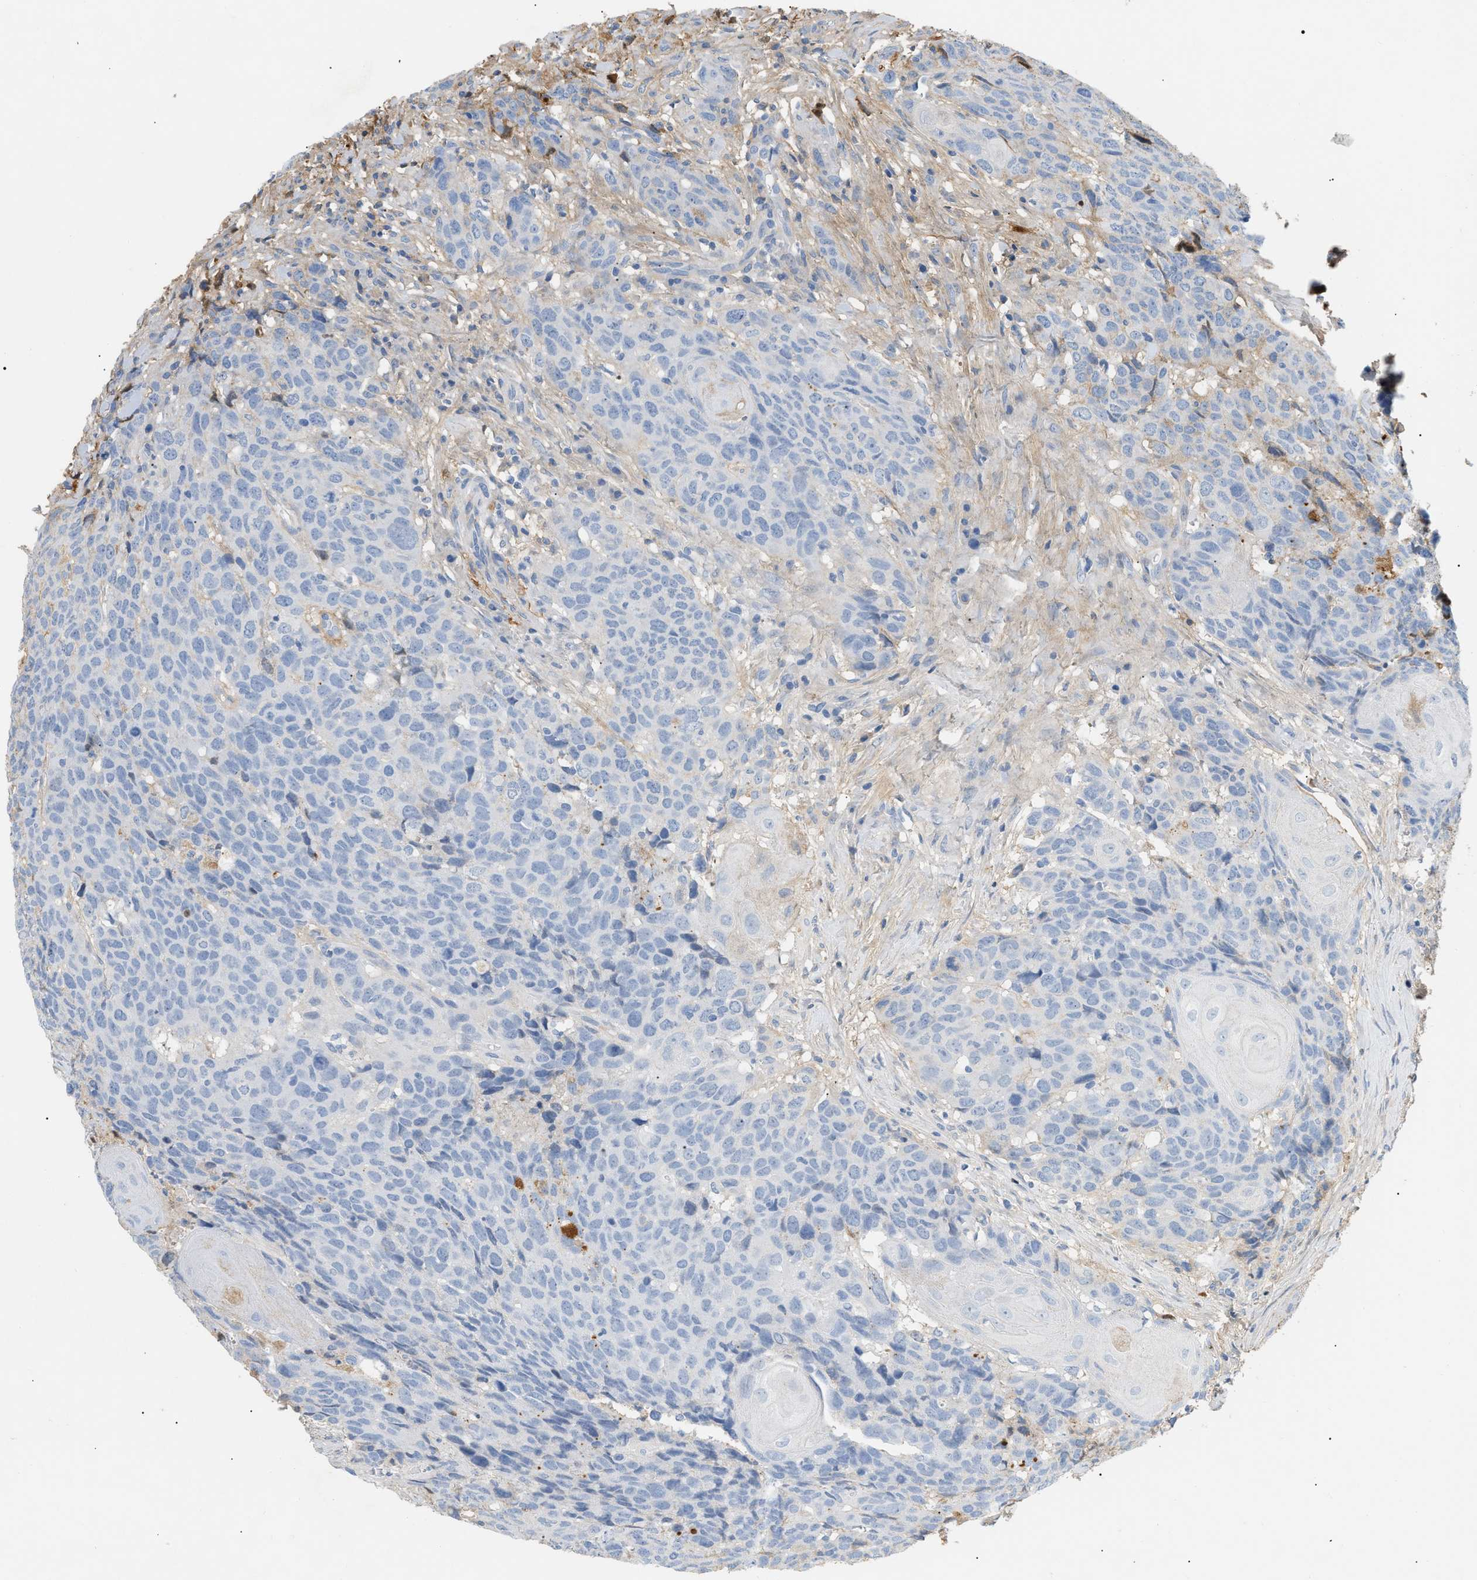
{"staining": {"intensity": "negative", "quantity": "none", "location": "none"}, "tissue": "head and neck cancer", "cell_type": "Tumor cells", "image_type": "cancer", "snomed": [{"axis": "morphology", "description": "Squamous cell carcinoma, NOS"}, {"axis": "topography", "description": "Head-Neck"}], "caption": "Immunohistochemistry image of head and neck squamous cell carcinoma stained for a protein (brown), which displays no positivity in tumor cells.", "gene": "CFH", "patient": {"sex": "male", "age": 66}}